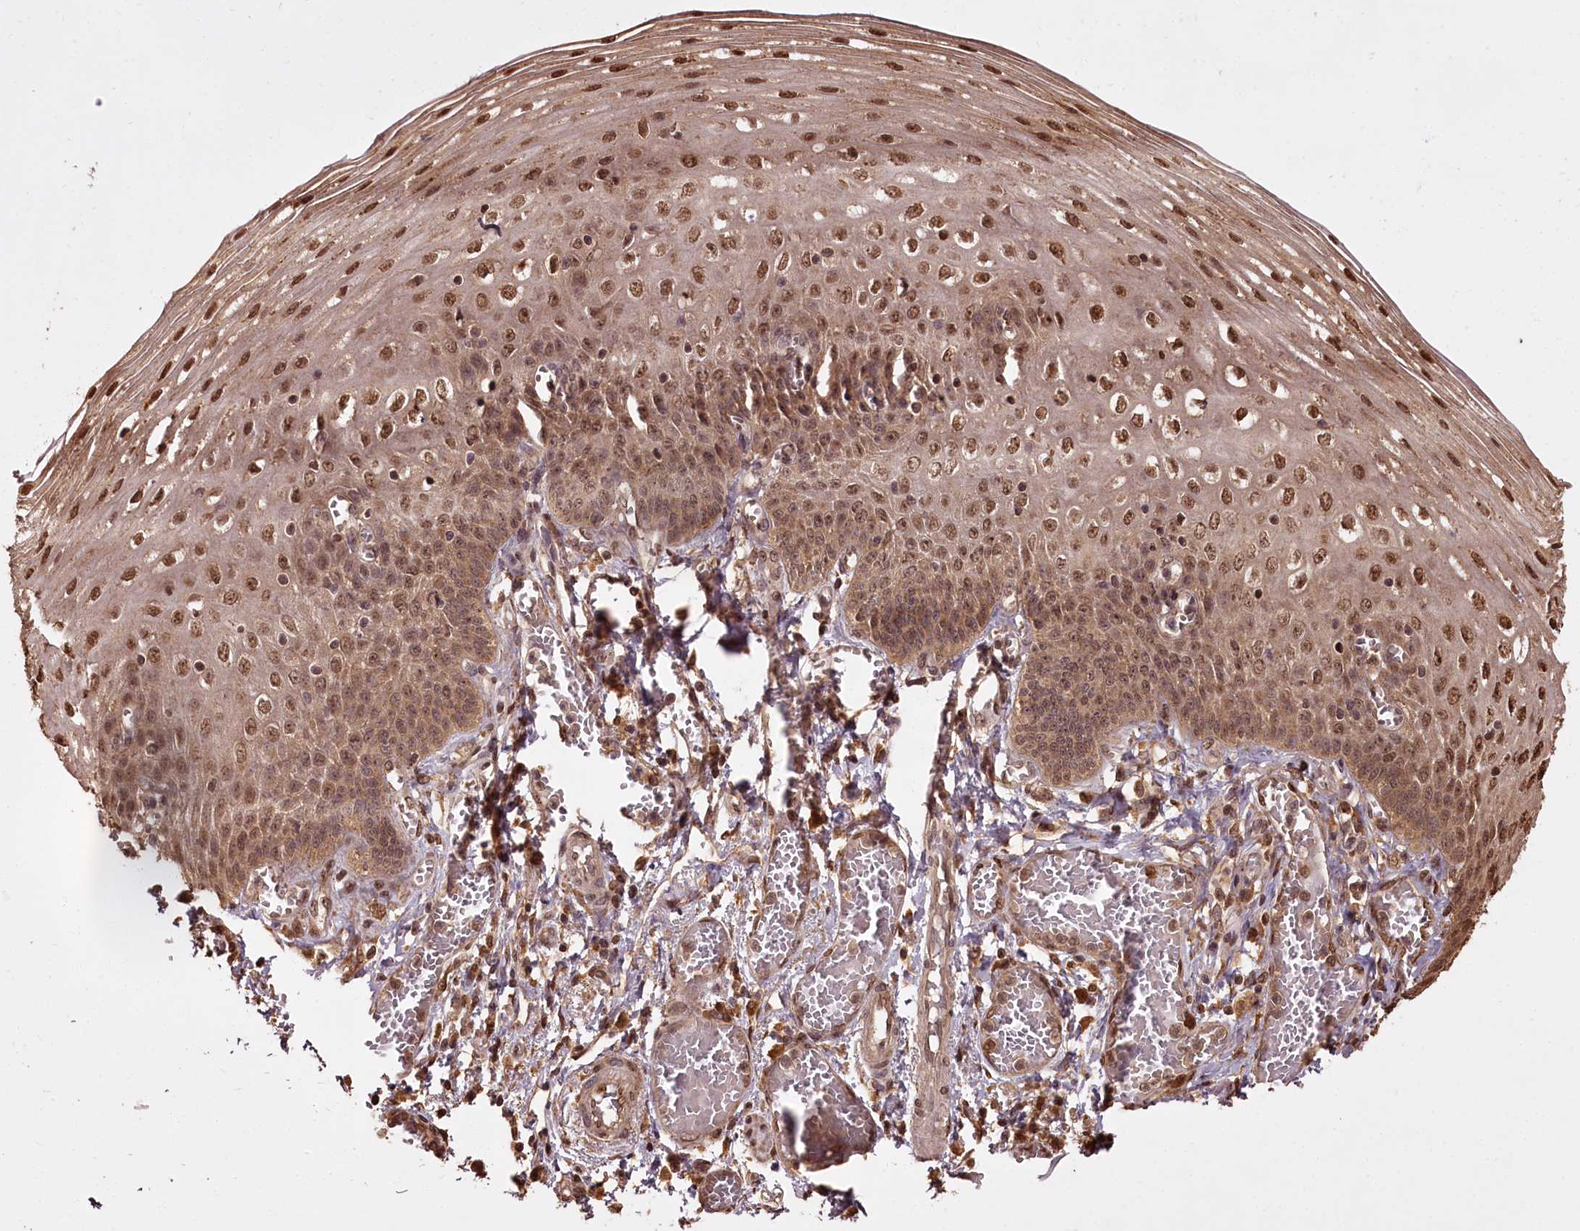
{"staining": {"intensity": "moderate", "quantity": ">75%", "location": "nuclear"}, "tissue": "esophagus", "cell_type": "Squamous epithelial cells", "image_type": "normal", "snomed": [{"axis": "morphology", "description": "Normal tissue, NOS"}, {"axis": "topography", "description": "Esophagus"}], "caption": "A photomicrograph showing moderate nuclear staining in about >75% of squamous epithelial cells in benign esophagus, as visualized by brown immunohistochemical staining.", "gene": "NPRL2", "patient": {"sex": "male", "age": 81}}